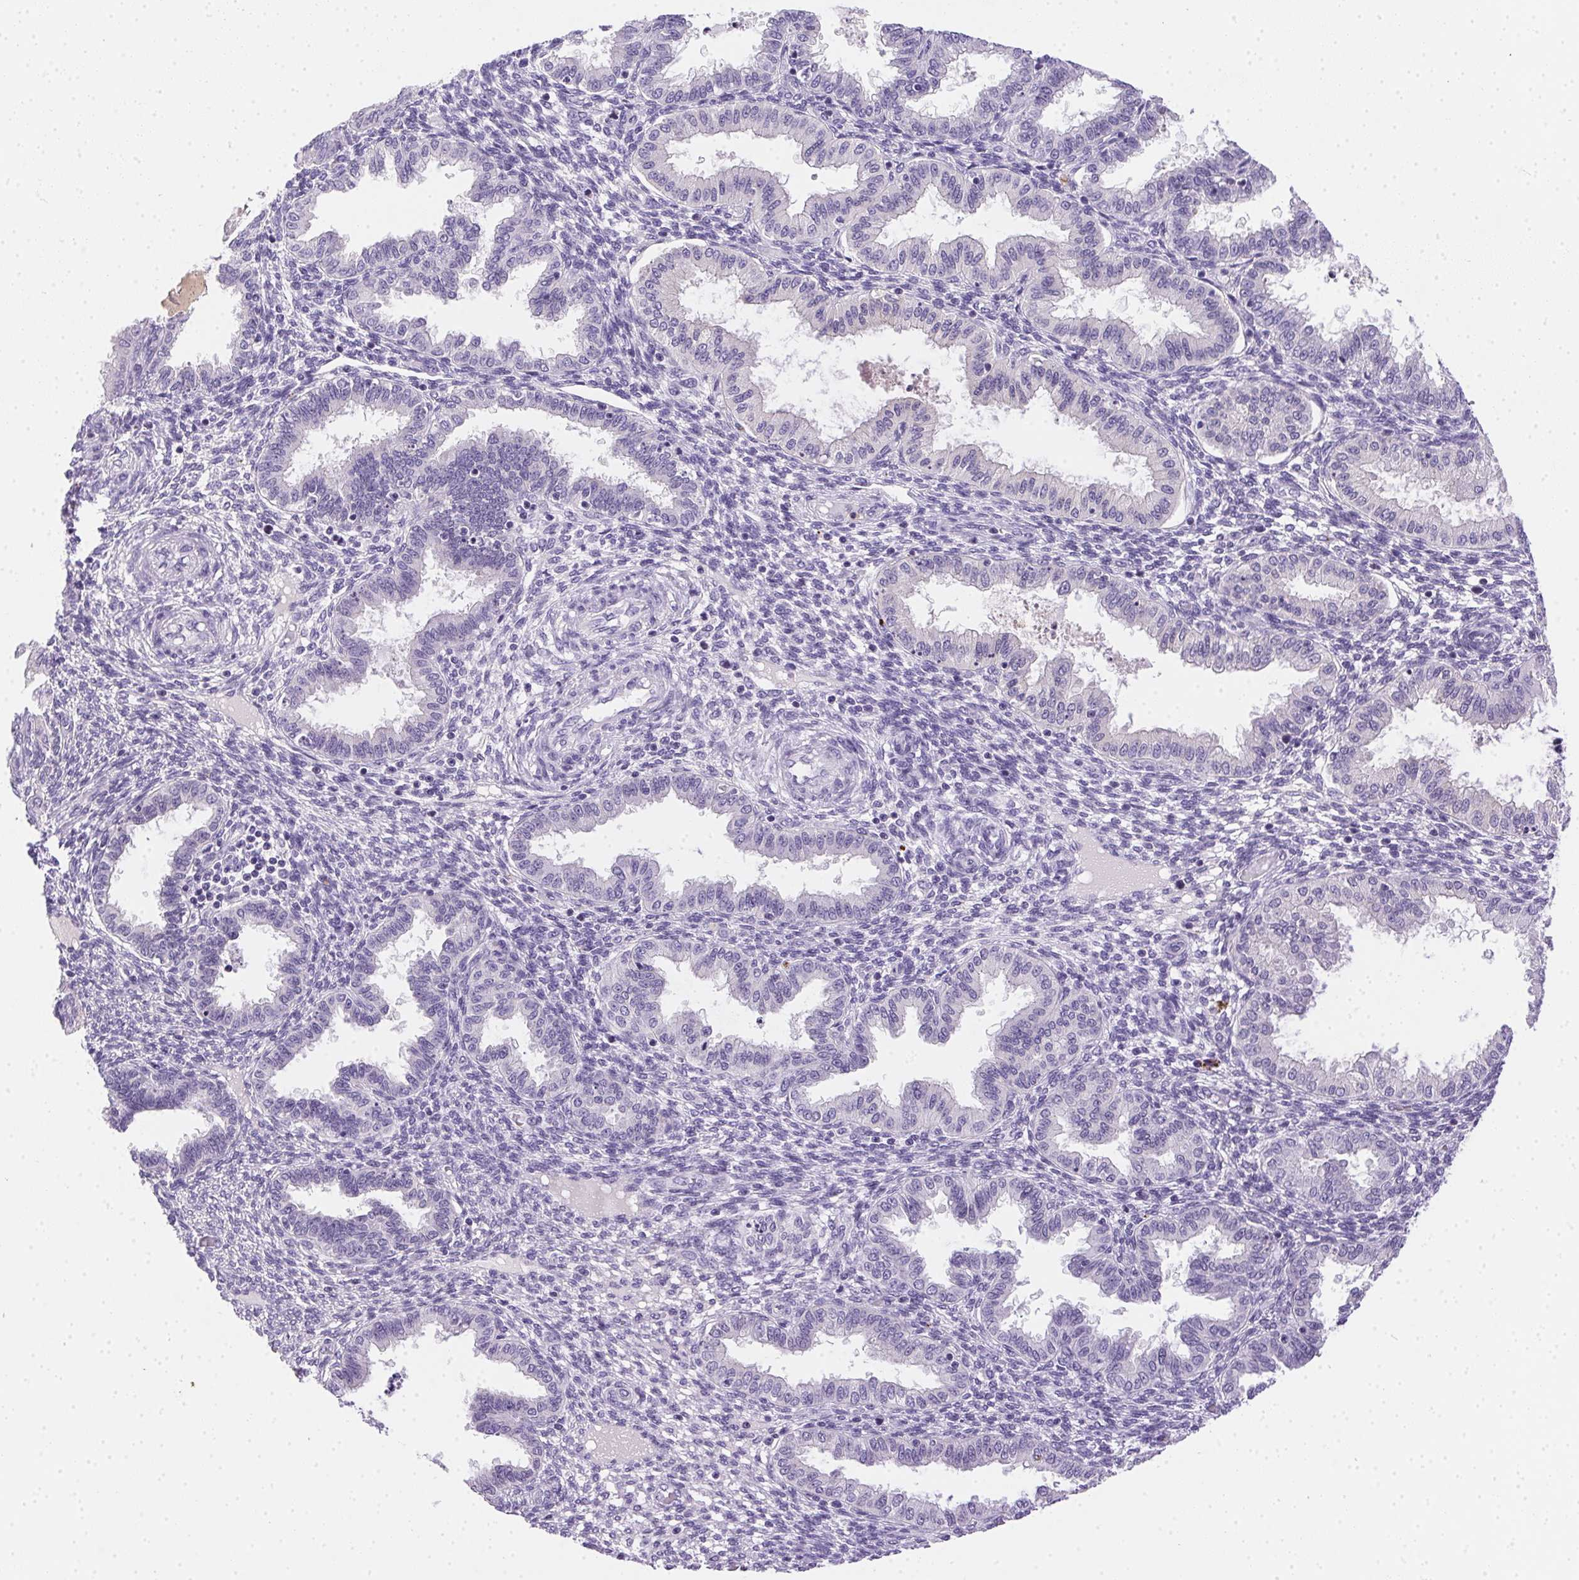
{"staining": {"intensity": "negative", "quantity": "none", "location": "none"}, "tissue": "endometrium", "cell_type": "Cells in endometrial stroma", "image_type": "normal", "snomed": [{"axis": "morphology", "description": "Normal tissue, NOS"}, {"axis": "topography", "description": "Endometrium"}], "caption": "A micrograph of human endometrium is negative for staining in cells in endometrial stroma. (Brightfield microscopy of DAB IHC at high magnification).", "gene": "SSTR4", "patient": {"sex": "female", "age": 33}}